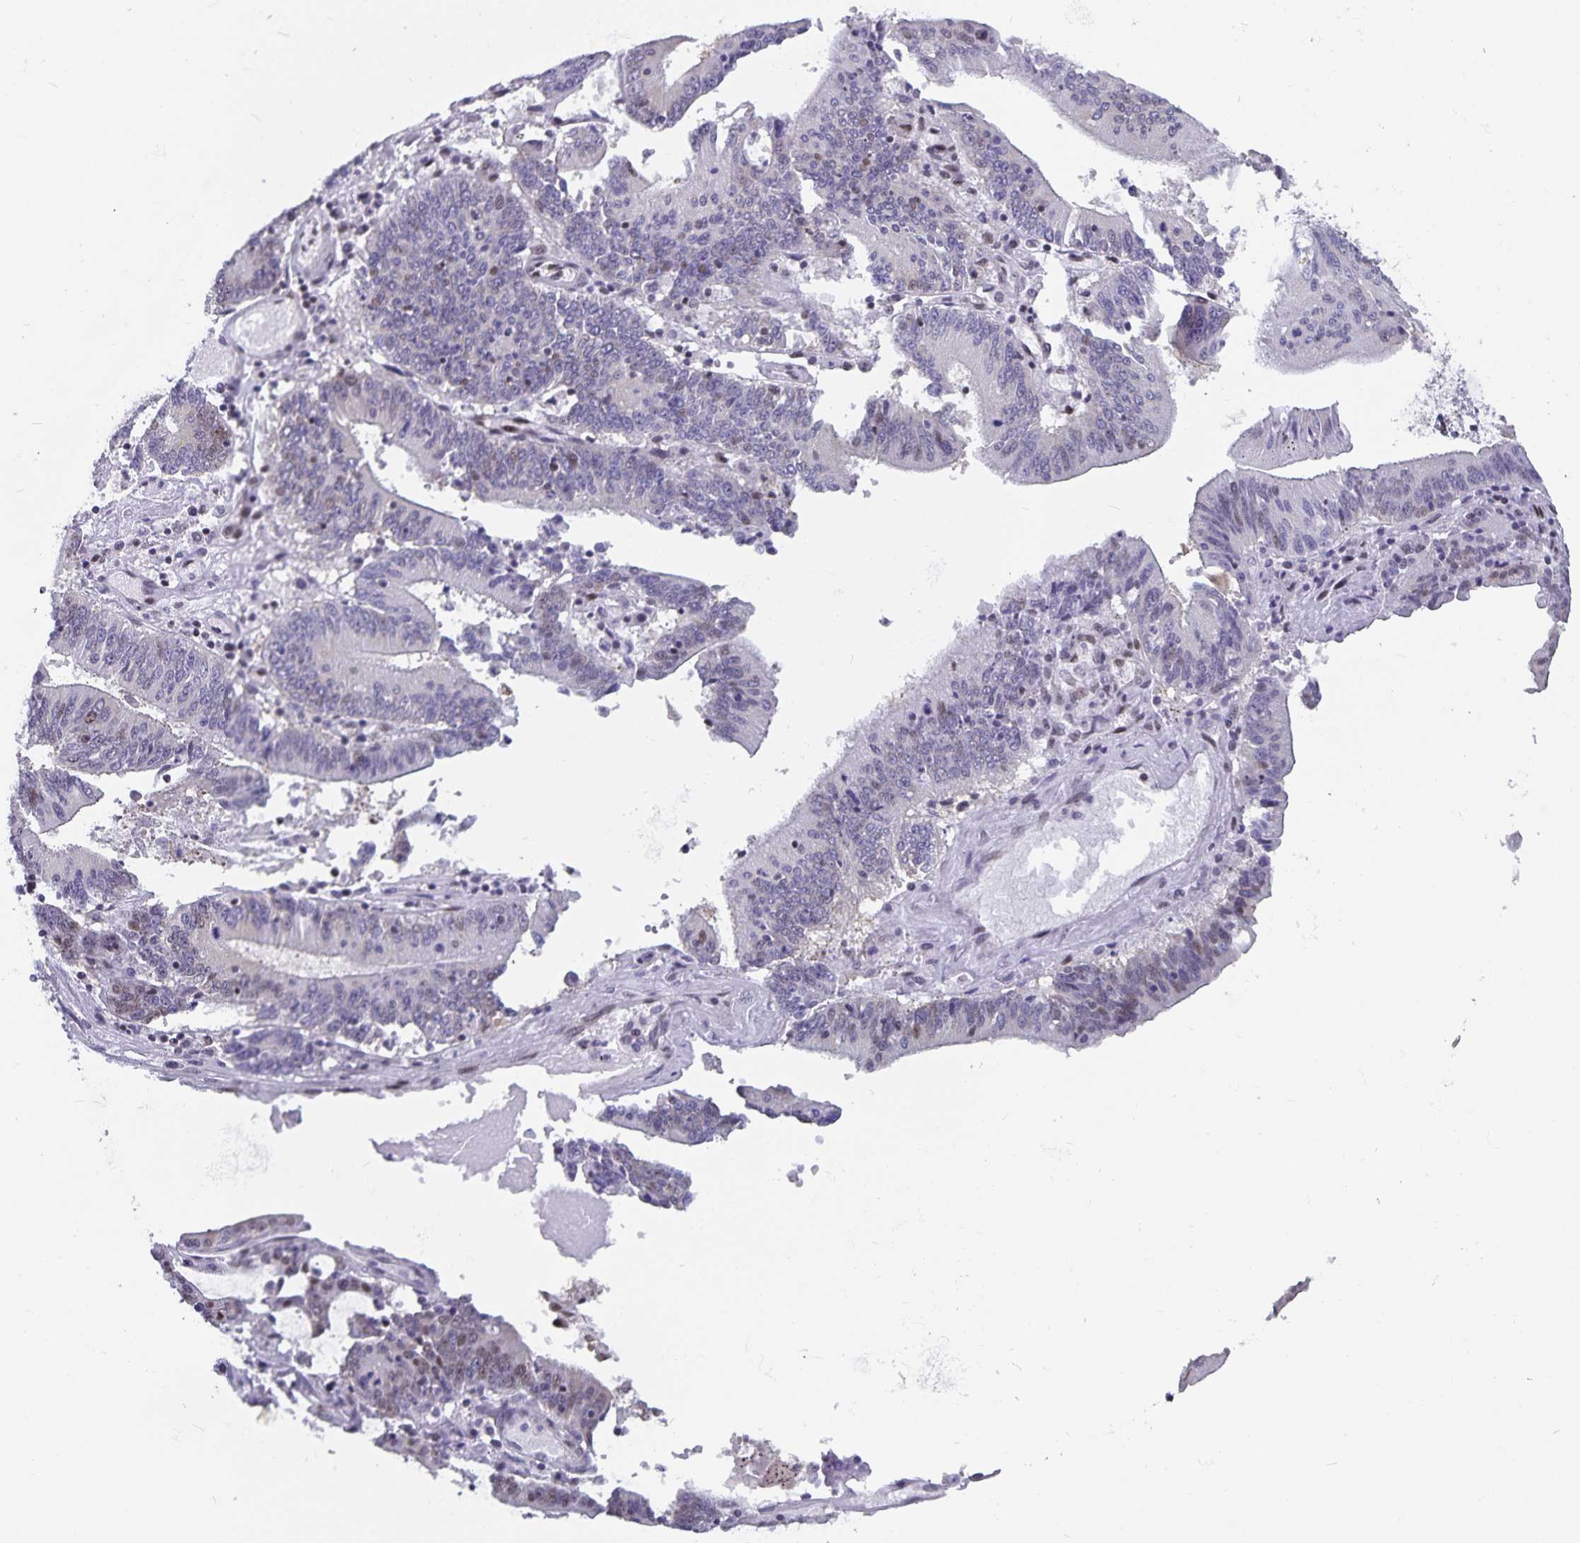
{"staining": {"intensity": "weak", "quantity": "25%-75%", "location": "nuclear"}, "tissue": "stomach cancer", "cell_type": "Tumor cells", "image_type": "cancer", "snomed": [{"axis": "morphology", "description": "Adenocarcinoma, NOS"}, {"axis": "topography", "description": "Stomach, upper"}], "caption": "Human stomach adenocarcinoma stained with a brown dye reveals weak nuclear positive expression in about 25%-75% of tumor cells.", "gene": "PBX2", "patient": {"sex": "male", "age": 68}}